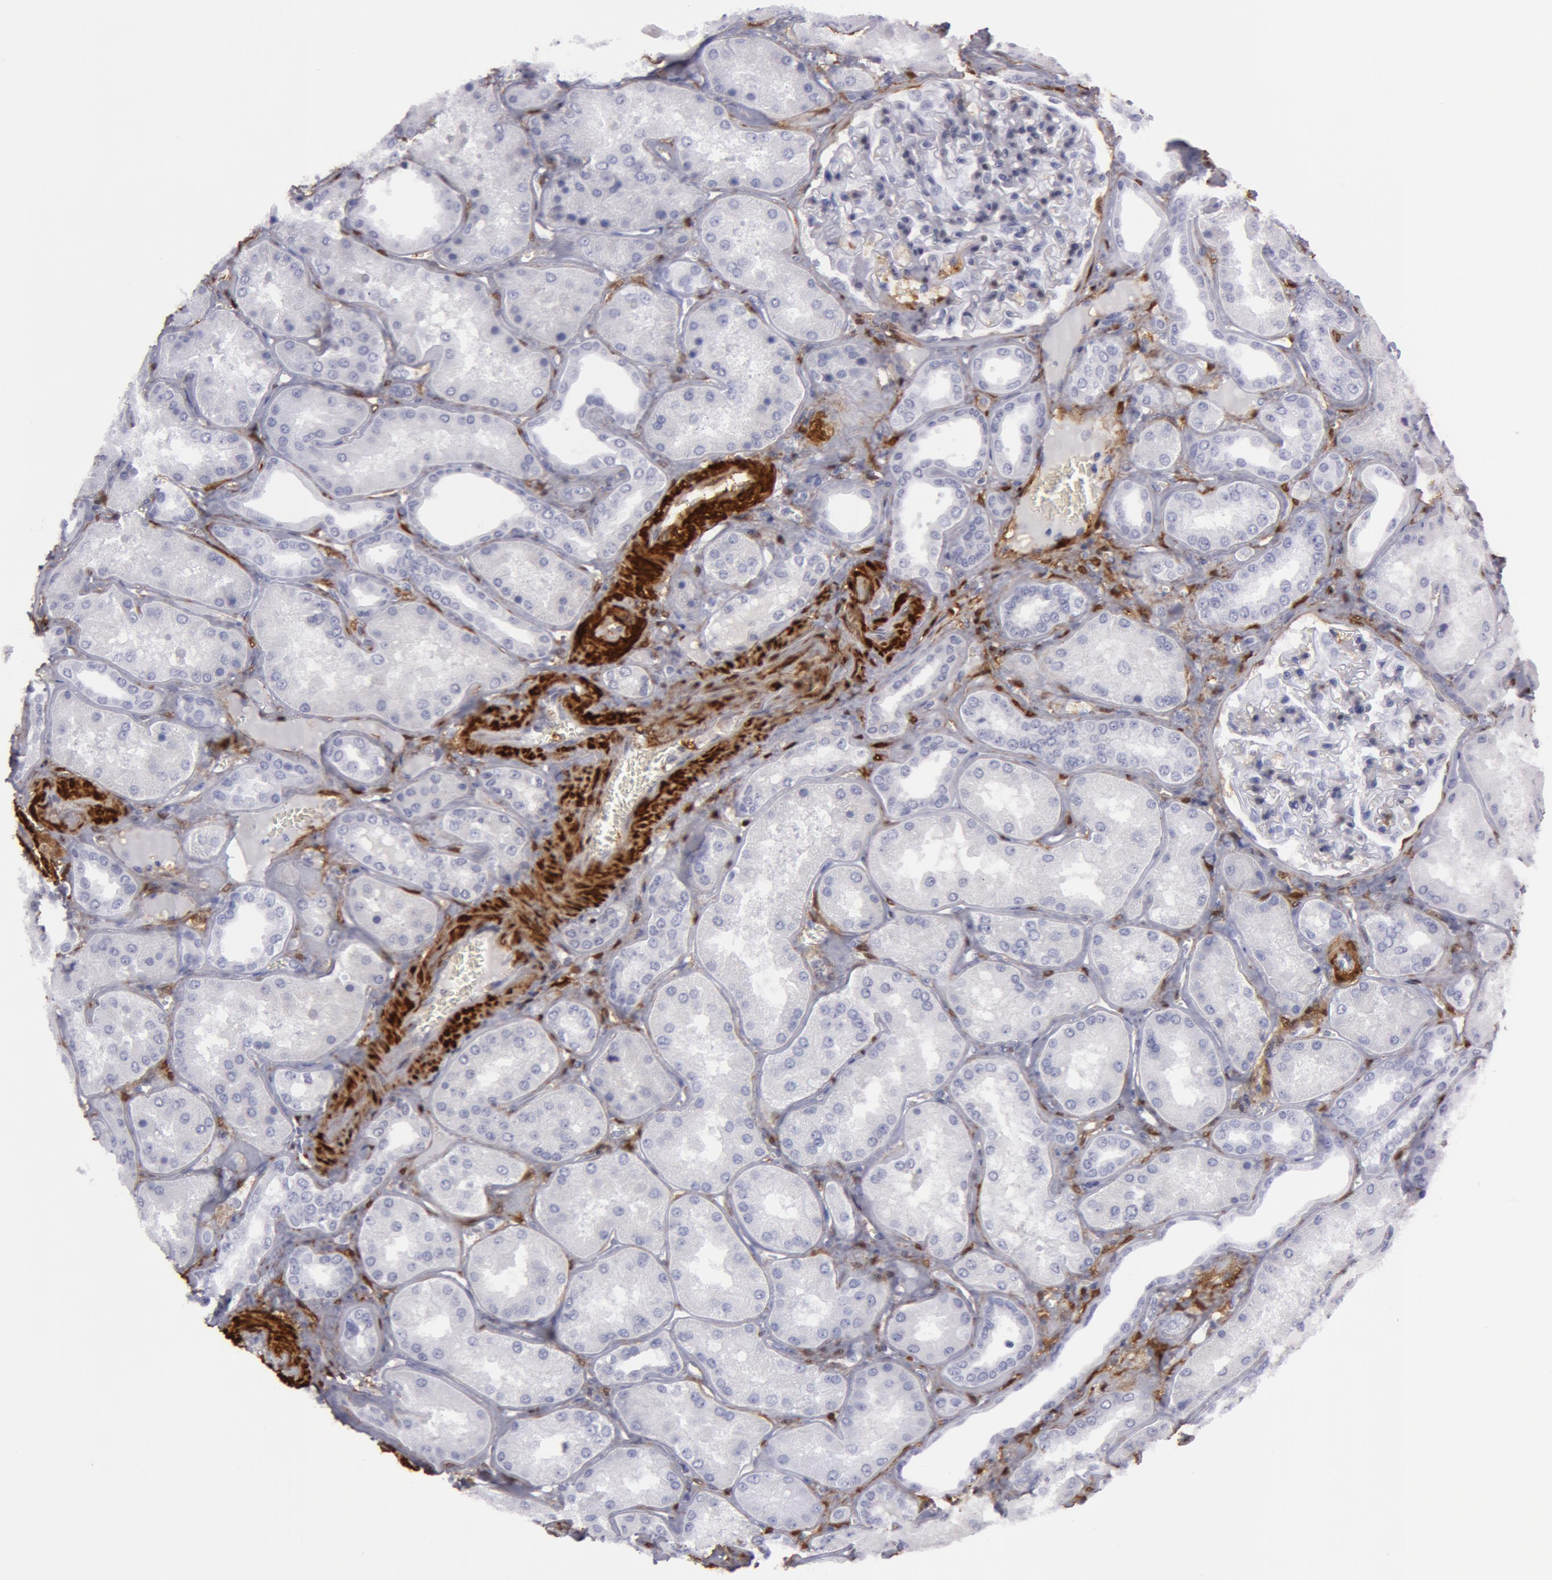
{"staining": {"intensity": "negative", "quantity": "none", "location": "none"}, "tissue": "kidney", "cell_type": "Cells in glomeruli", "image_type": "normal", "snomed": [{"axis": "morphology", "description": "Normal tissue, NOS"}, {"axis": "topography", "description": "Kidney"}], "caption": "IHC micrograph of normal kidney: human kidney stained with DAB (3,3'-diaminobenzidine) reveals no significant protein staining in cells in glomeruli. The staining is performed using DAB brown chromogen with nuclei counter-stained in using hematoxylin.", "gene": "TAGLN", "patient": {"sex": "female", "age": 56}}